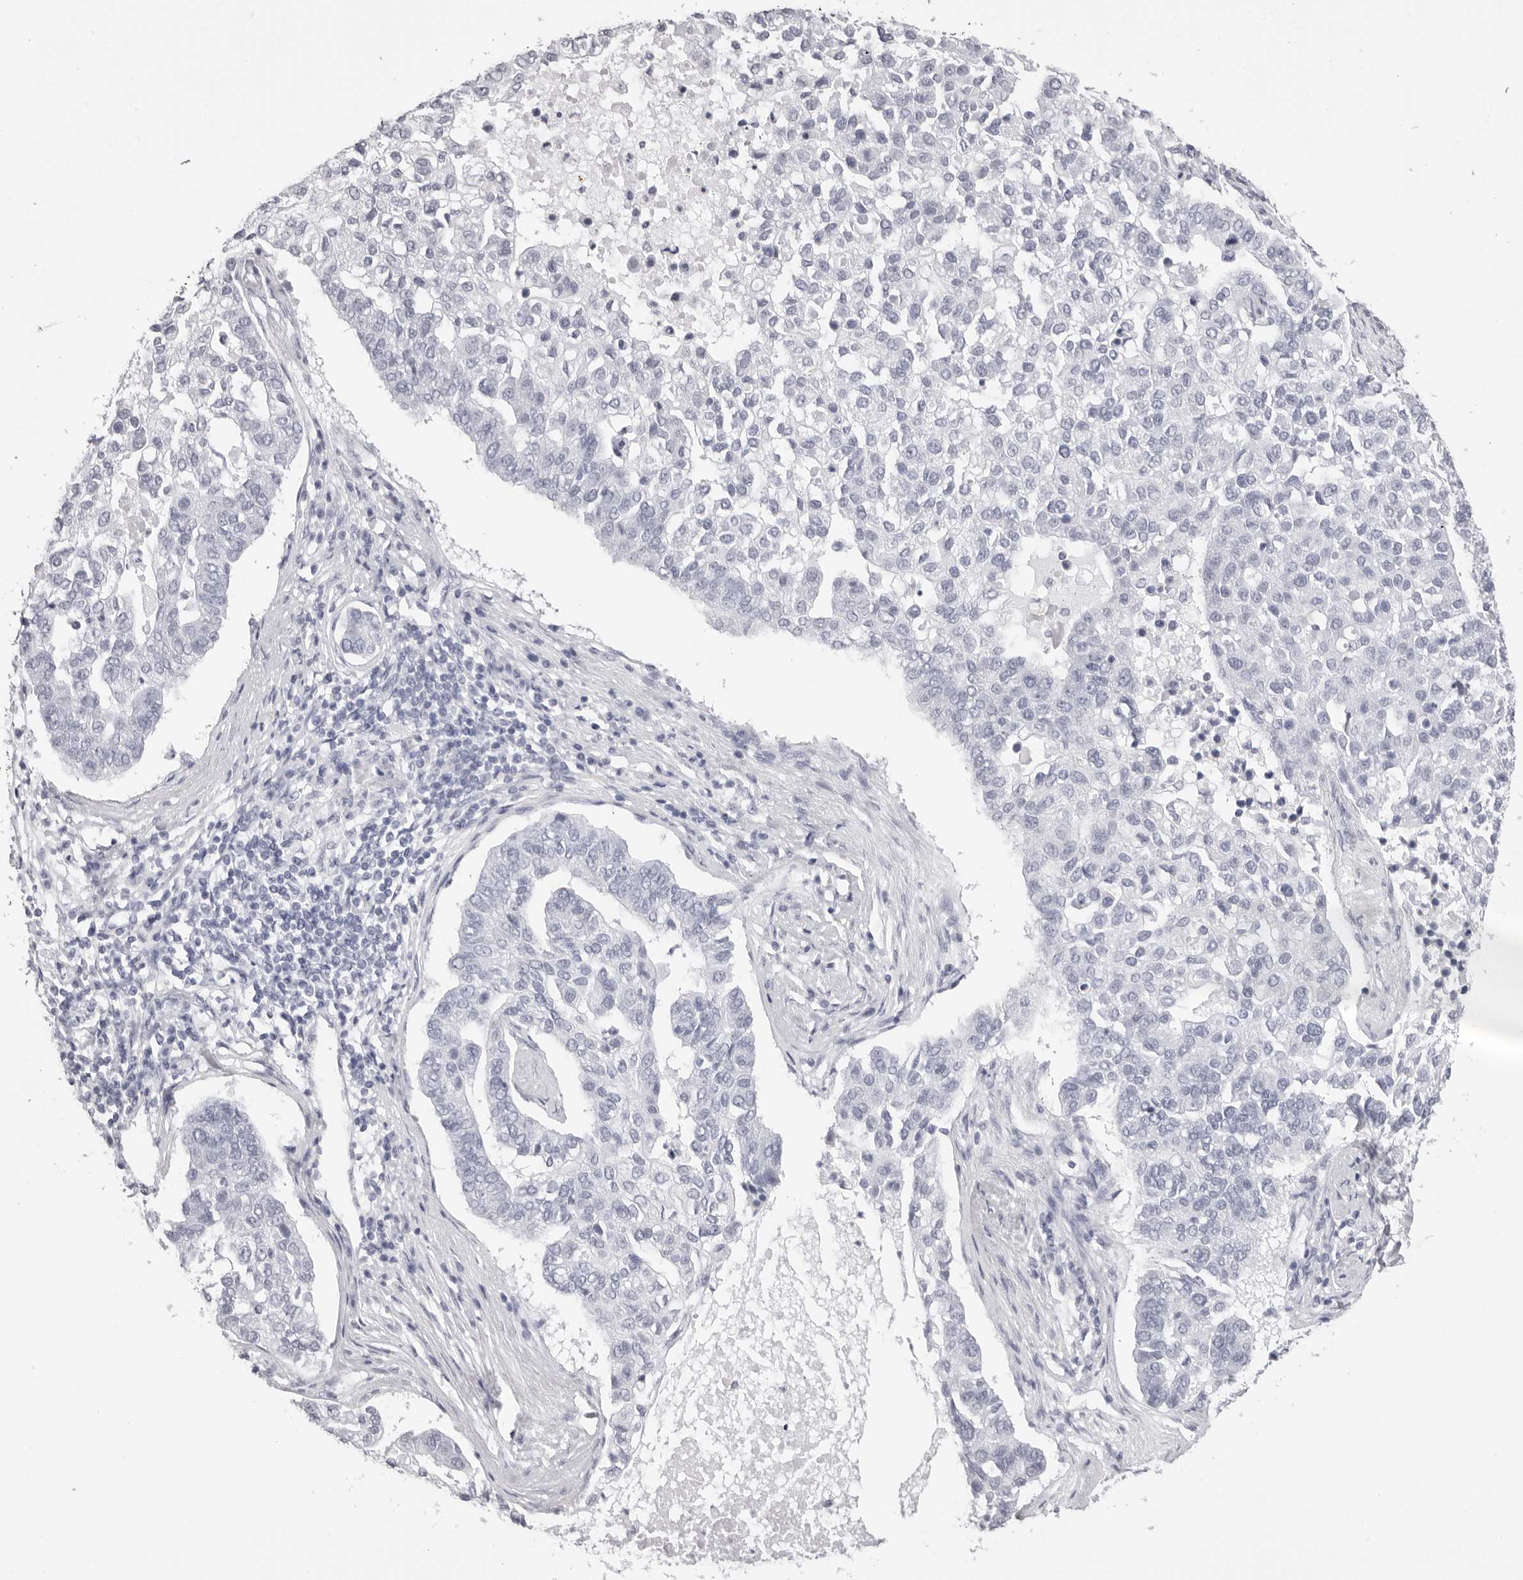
{"staining": {"intensity": "negative", "quantity": "none", "location": "none"}, "tissue": "pancreatic cancer", "cell_type": "Tumor cells", "image_type": "cancer", "snomed": [{"axis": "morphology", "description": "Adenocarcinoma, NOS"}, {"axis": "topography", "description": "Pancreas"}], "caption": "IHC histopathology image of neoplastic tissue: adenocarcinoma (pancreatic) stained with DAB reveals no significant protein expression in tumor cells. (Brightfield microscopy of DAB immunohistochemistry (IHC) at high magnification).", "gene": "RHO", "patient": {"sex": "female", "age": 61}}